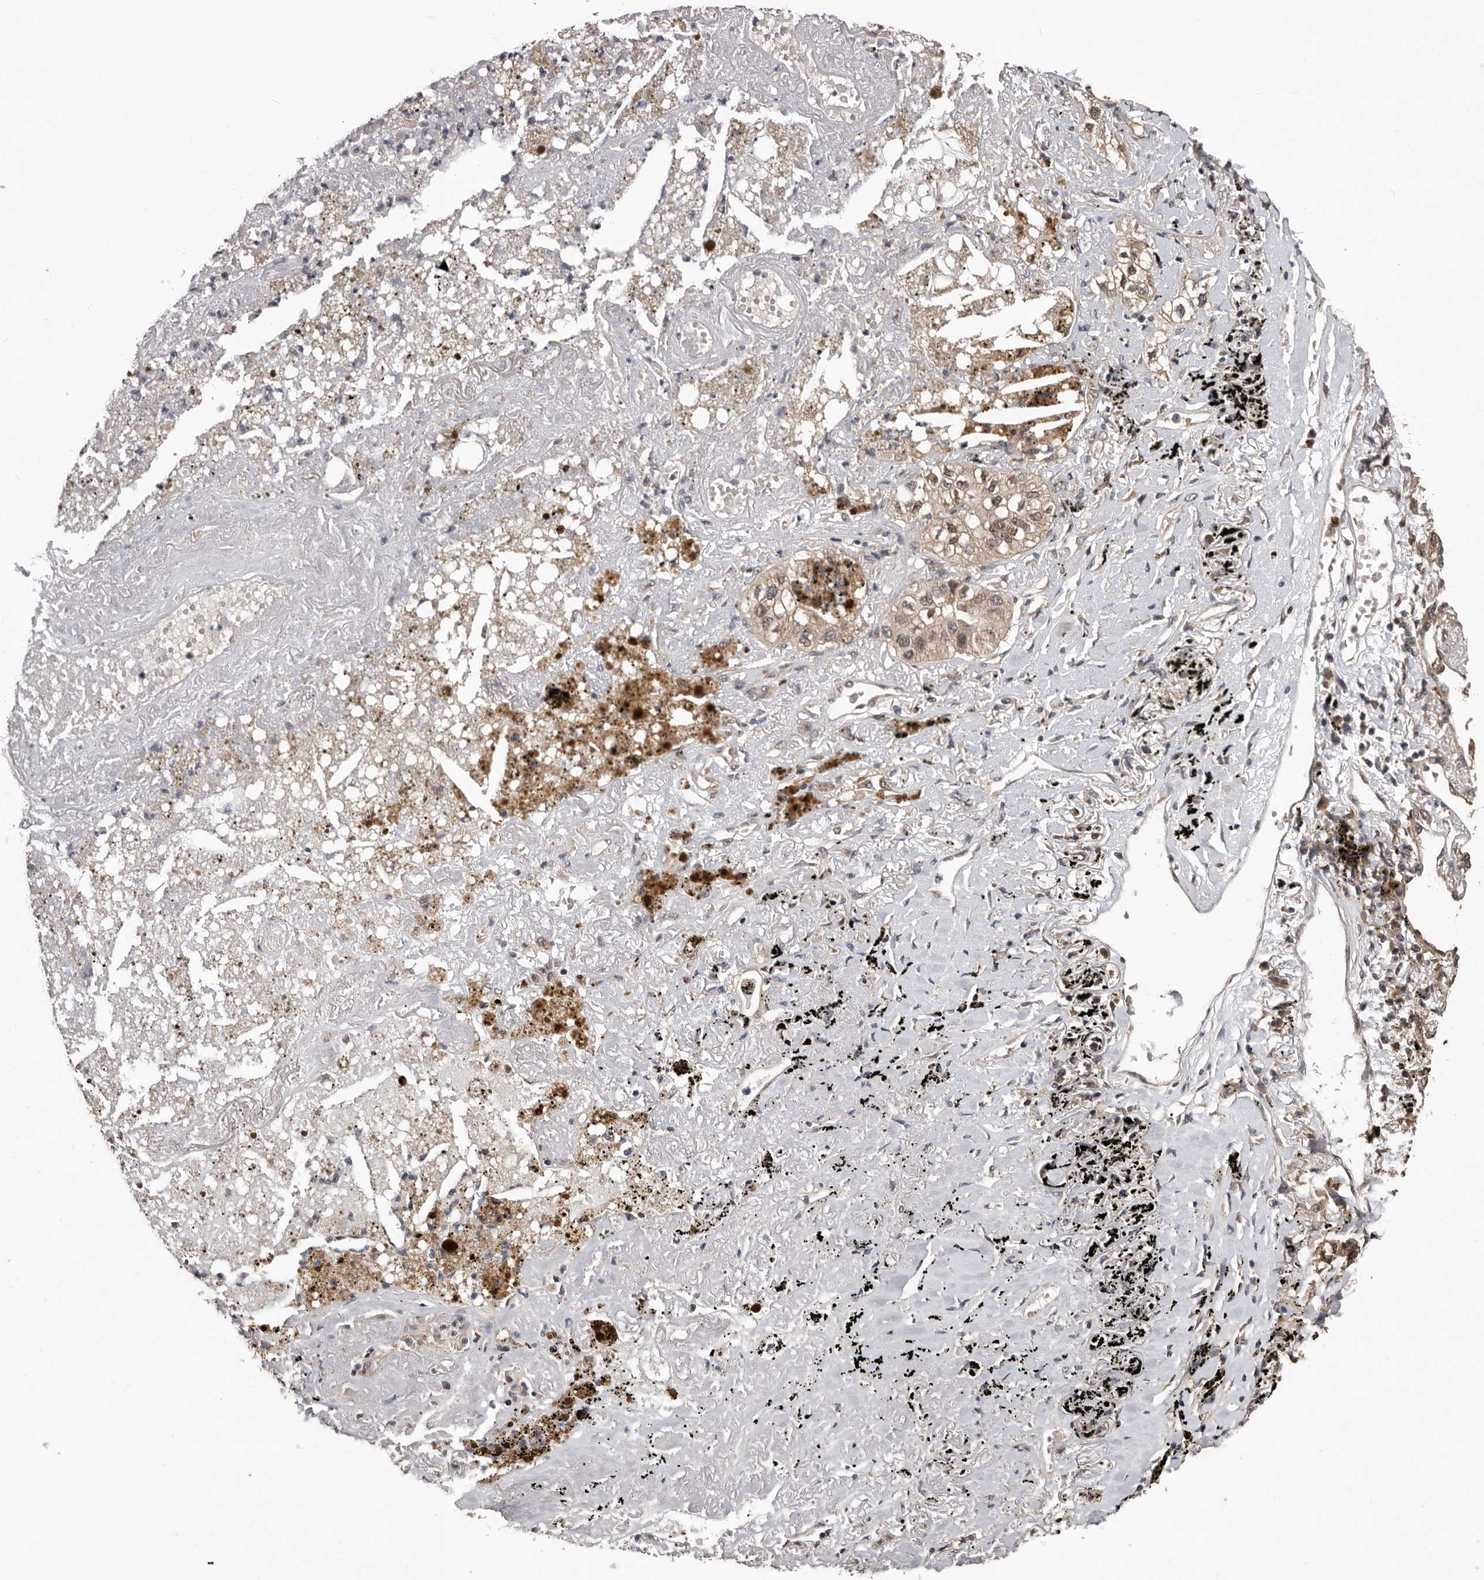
{"staining": {"intensity": "weak", "quantity": ">75%", "location": "cytoplasmic/membranous"}, "tissue": "lung cancer", "cell_type": "Tumor cells", "image_type": "cancer", "snomed": [{"axis": "morphology", "description": "Adenocarcinoma, NOS"}, {"axis": "topography", "description": "Lung"}], "caption": "A high-resolution photomicrograph shows immunohistochemistry staining of lung adenocarcinoma, which exhibits weak cytoplasmic/membranous positivity in about >75% of tumor cells. (brown staining indicates protein expression, while blue staining denotes nuclei).", "gene": "VPS37A", "patient": {"sex": "male", "age": 63}}